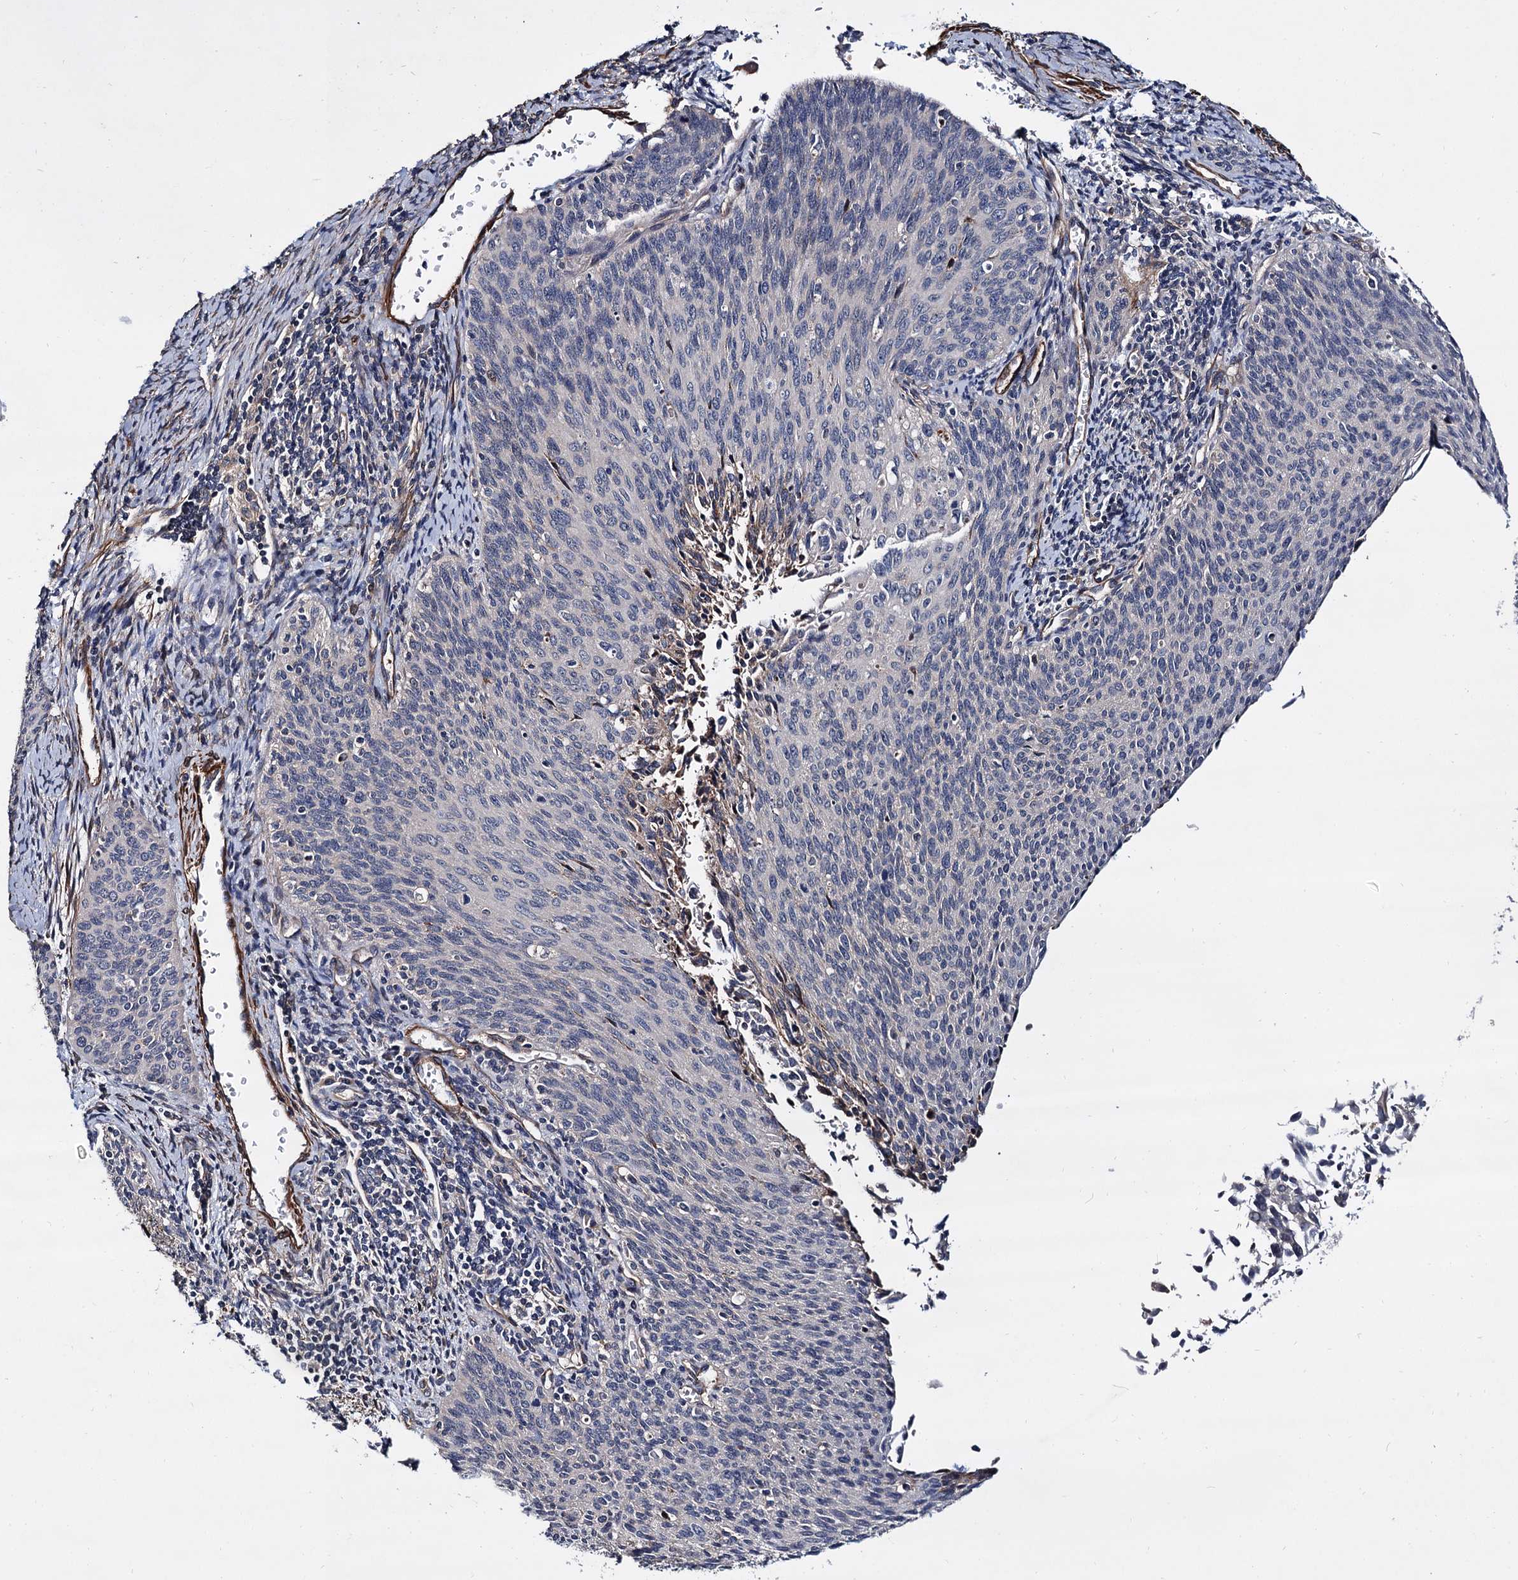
{"staining": {"intensity": "negative", "quantity": "none", "location": "none"}, "tissue": "cervical cancer", "cell_type": "Tumor cells", "image_type": "cancer", "snomed": [{"axis": "morphology", "description": "Squamous cell carcinoma, NOS"}, {"axis": "topography", "description": "Cervix"}], "caption": "Tumor cells show no significant positivity in cervical cancer (squamous cell carcinoma).", "gene": "ISM2", "patient": {"sex": "female", "age": 55}}